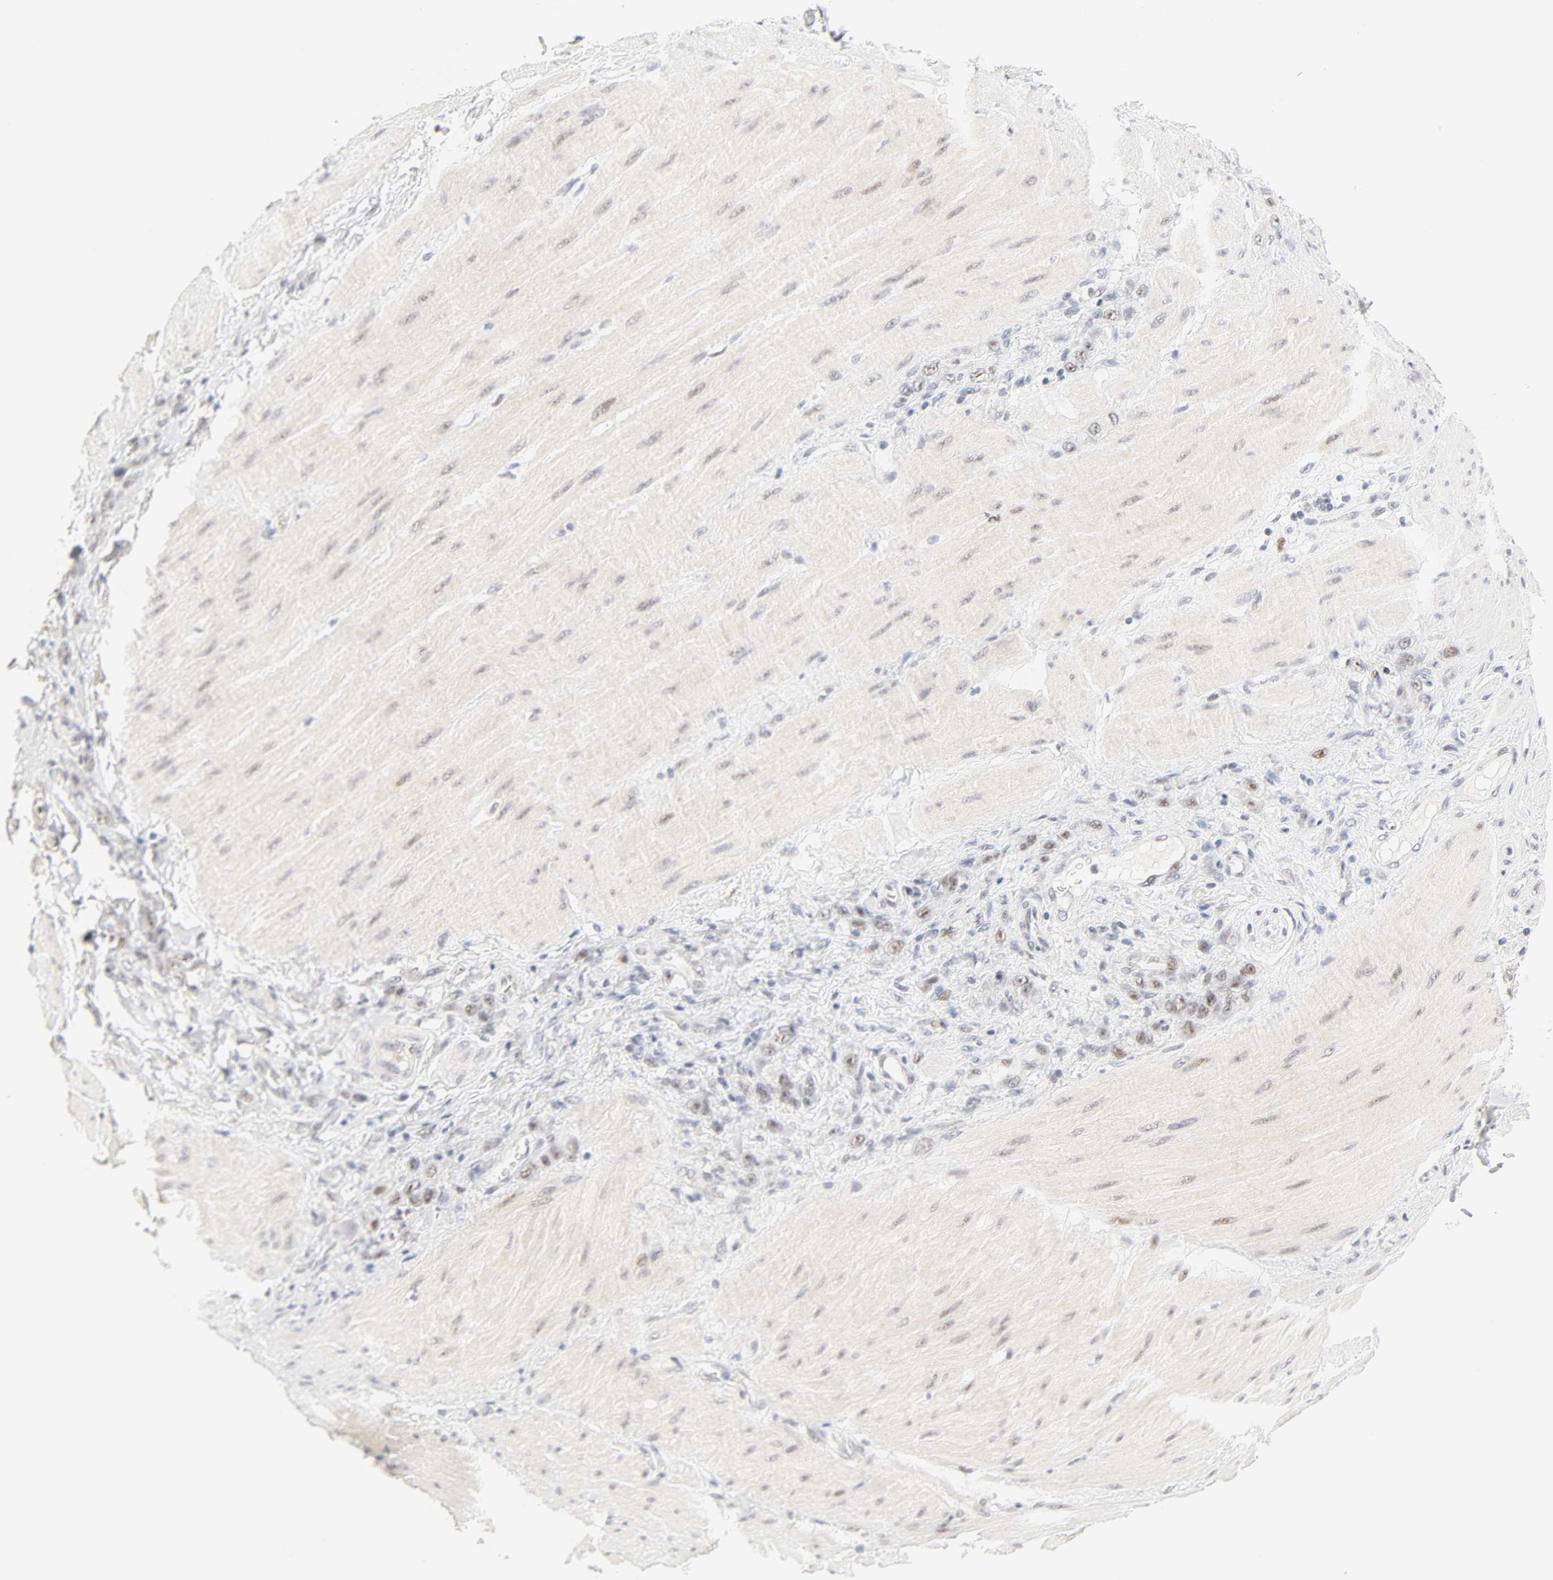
{"staining": {"intensity": "weak", "quantity": "<25%", "location": "nuclear"}, "tissue": "stomach cancer", "cell_type": "Tumor cells", "image_type": "cancer", "snomed": [{"axis": "morphology", "description": "Normal tissue, NOS"}, {"axis": "morphology", "description": "Adenocarcinoma, NOS"}, {"axis": "topography", "description": "Stomach"}], "caption": "Protein analysis of adenocarcinoma (stomach) displays no significant expression in tumor cells.", "gene": "MNAT1", "patient": {"sex": "male", "age": 82}}